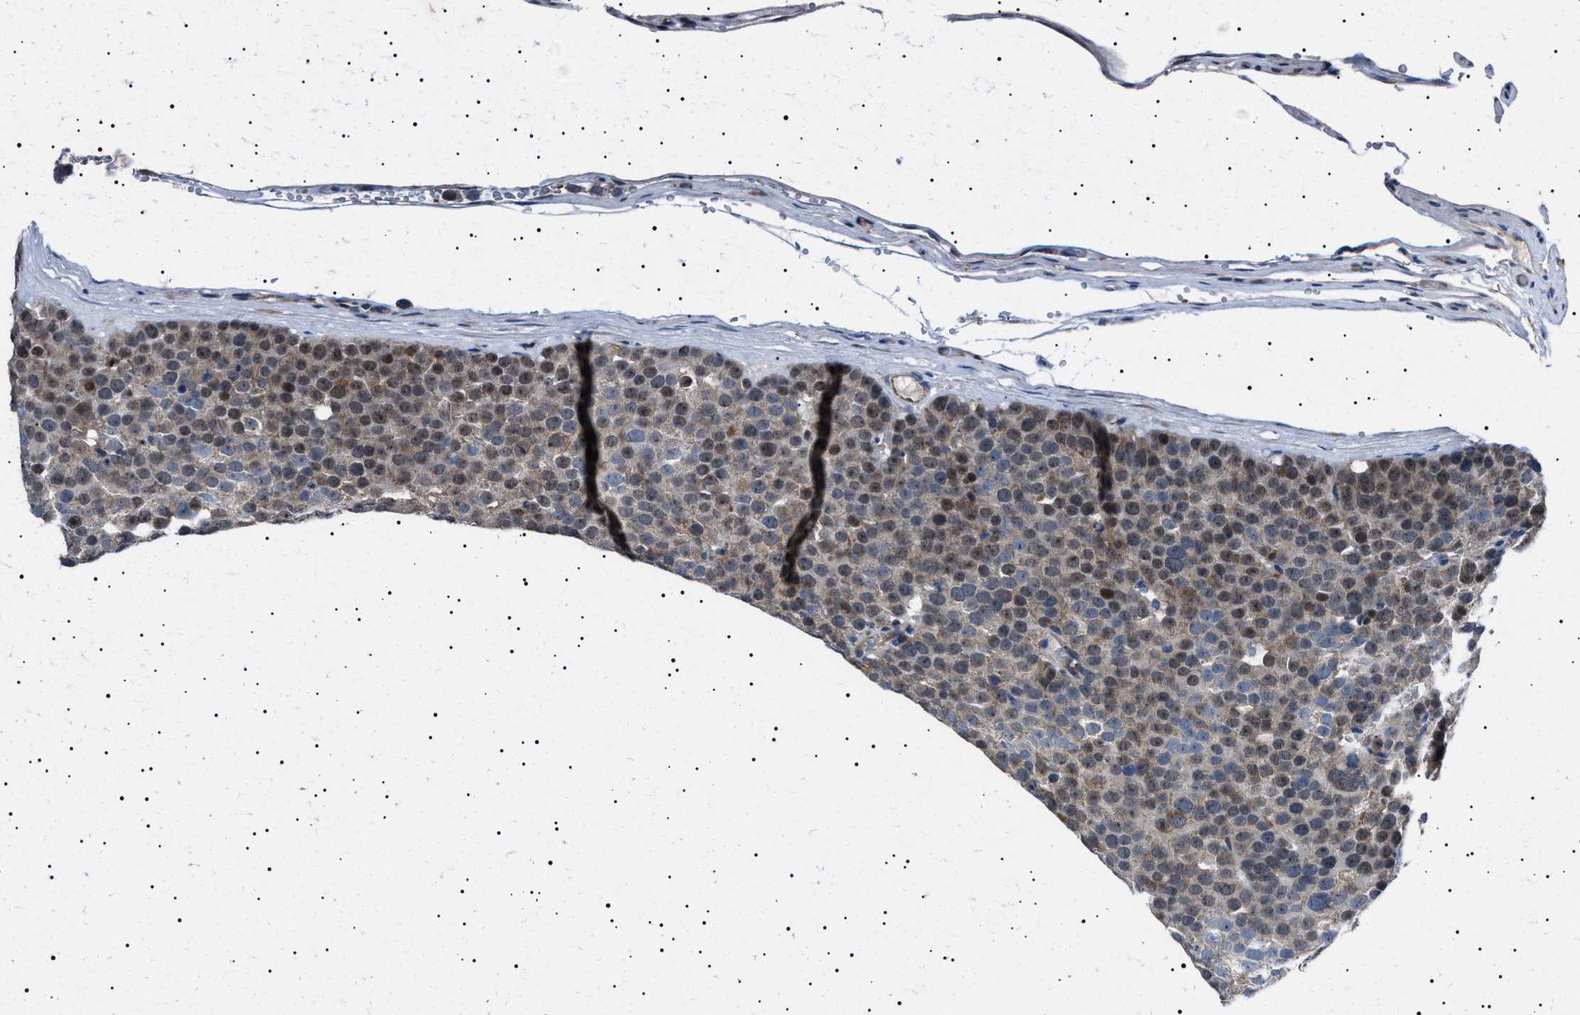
{"staining": {"intensity": "weak", "quantity": ">75%", "location": "nuclear"}, "tissue": "testis cancer", "cell_type": "Tumor cells", "image_type": "cancer", "snomed": [{"axis": "morphology", "description": "Seminoma, NOS"}, {"axis": "topography", "description": "Testis"}], "caption": "Immunohistochemistry of testis cancer (seminoma) shows low levels of weak nuclear staining in approximately >75% of tumor cells.", "gene": "PTRH1", "patient": {"sex": "male", "age": 71}}